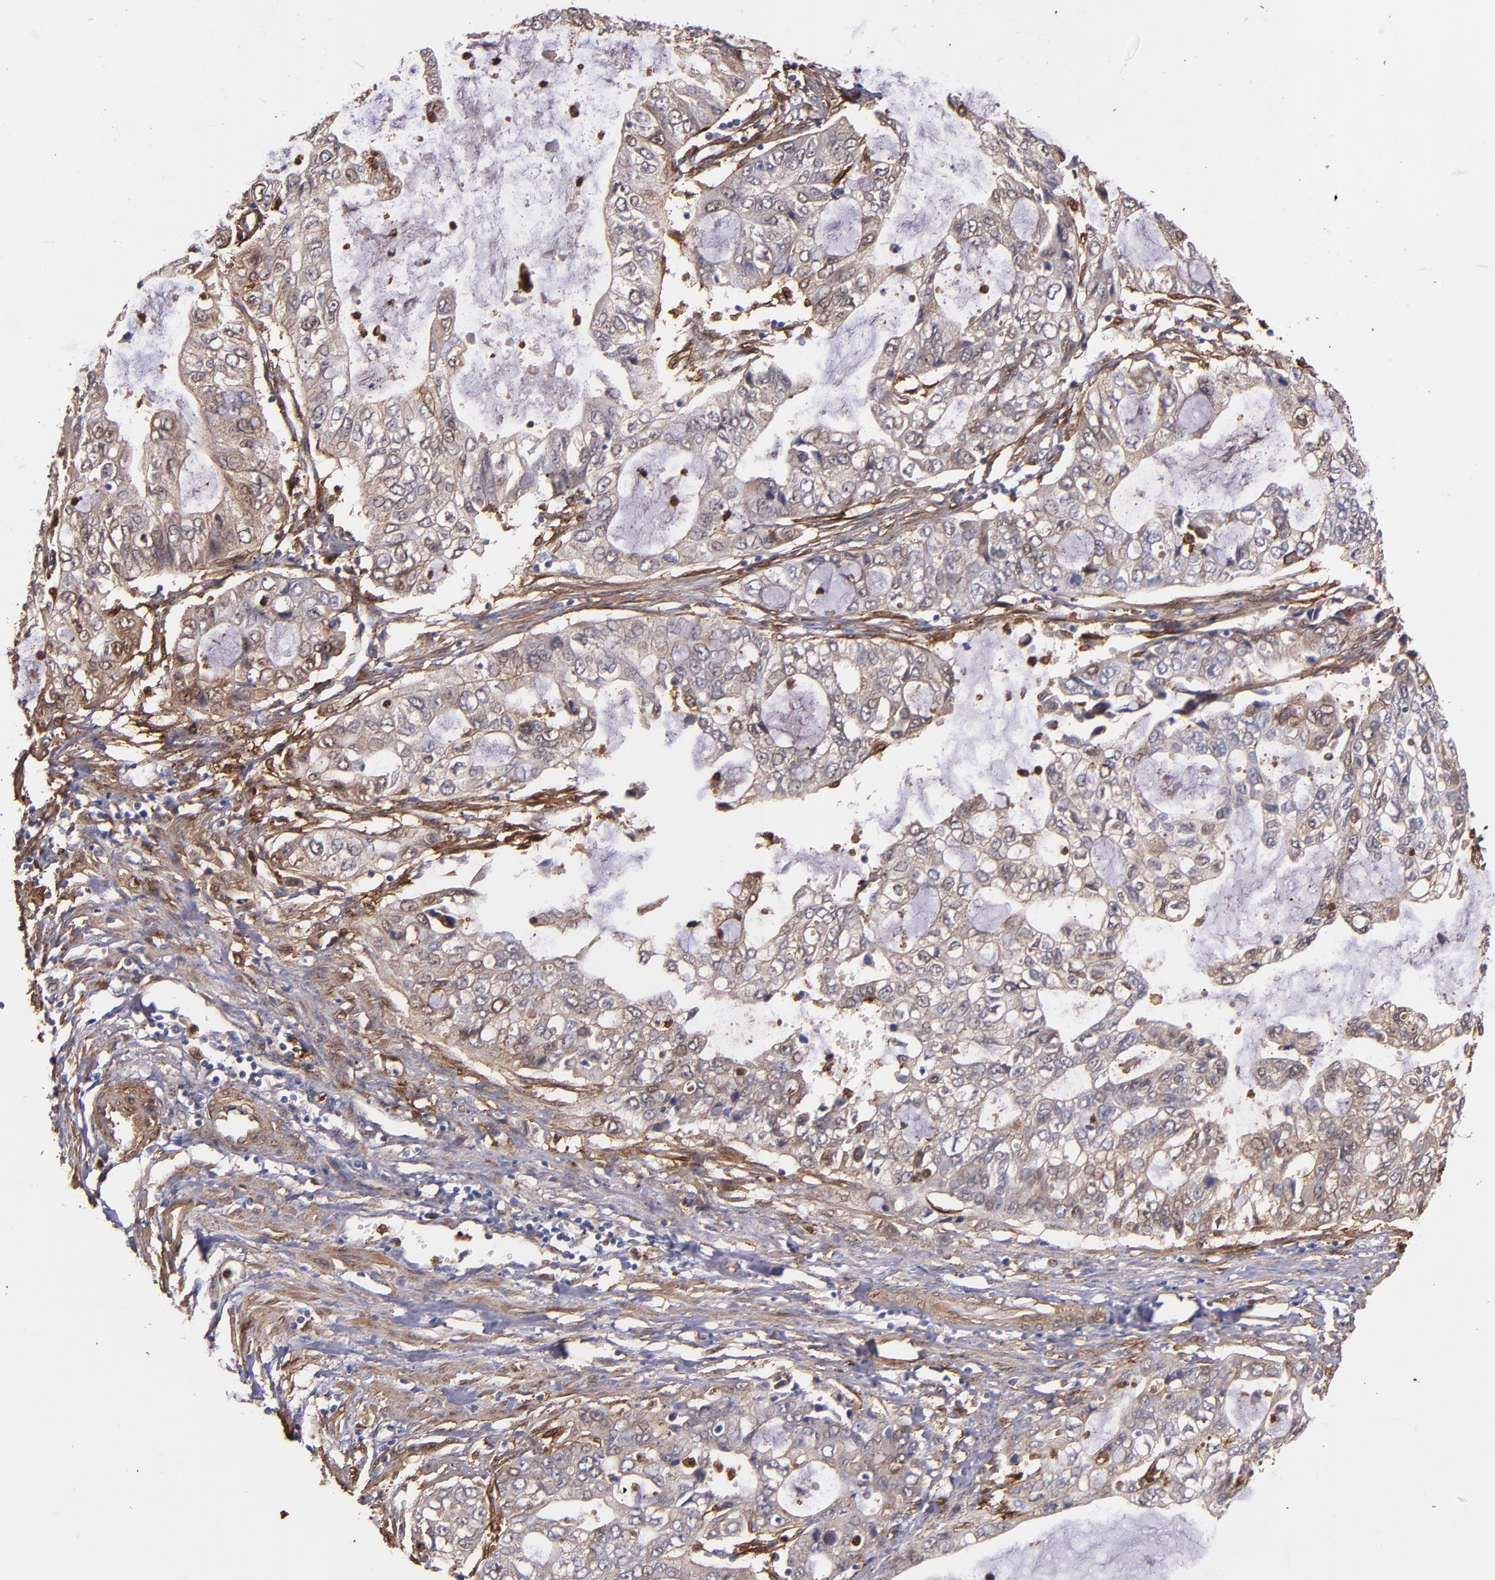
{"staining": {"intensity": "moderate", "quantity": "25%-75%", "location": "cytoplasmic/membranous"}, "tissue": "stomach cancer", "cell_type": "Tumor cells", "image_type": "cancer", "snomed": [{"axis": "morphology", "description": "Adenocarcinoma, NOS"}, {"axis": "topography", "description": "Stomach, upper"}], "caption": "Immunohistochemical staining of human stomach cancer displays medium levels of moderate cytoplasmic/membranous positivity in approximately 25%-75% of tumor cells.", "gene": "VCL", "patient": {"sex": "female", "age": 52}}